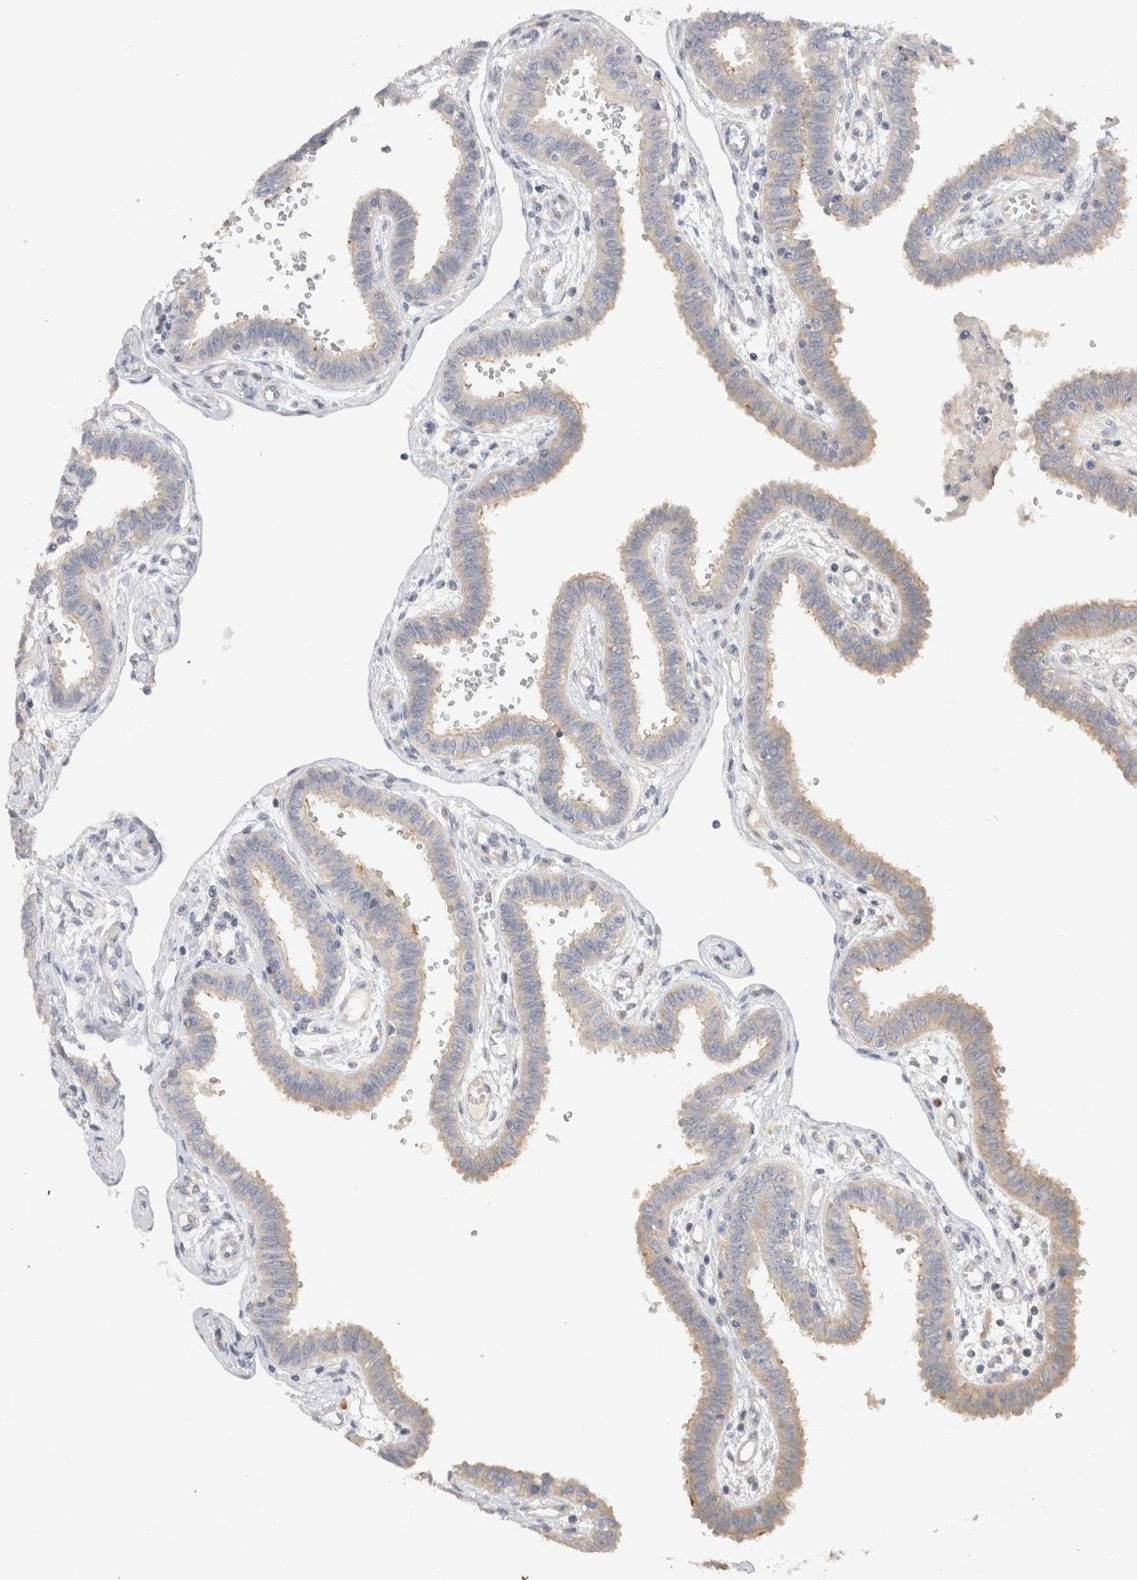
{"staining": {"intensity": "weak", "quantity": "25%-75%", "location": "cytoplasmic/membranous"}, "tissue": "fallopian tube", "cell_type": "Glandular cells", "image_type": "normal", "snomed": [{"axis": "morphology", "description": "Normal tissue, NOS"}, {"axis": "topography", "description": "Fallopian tube"}], "caption": "This photomicrograph shows immunohistochemistry (IHC) staining of normal human fallopian tube, with low weak cytoplasmic/membranous expression in about 25%-75% of glandular cells.", "gene": "GAS1", "patient": {"sex": "female", "age": 32}}